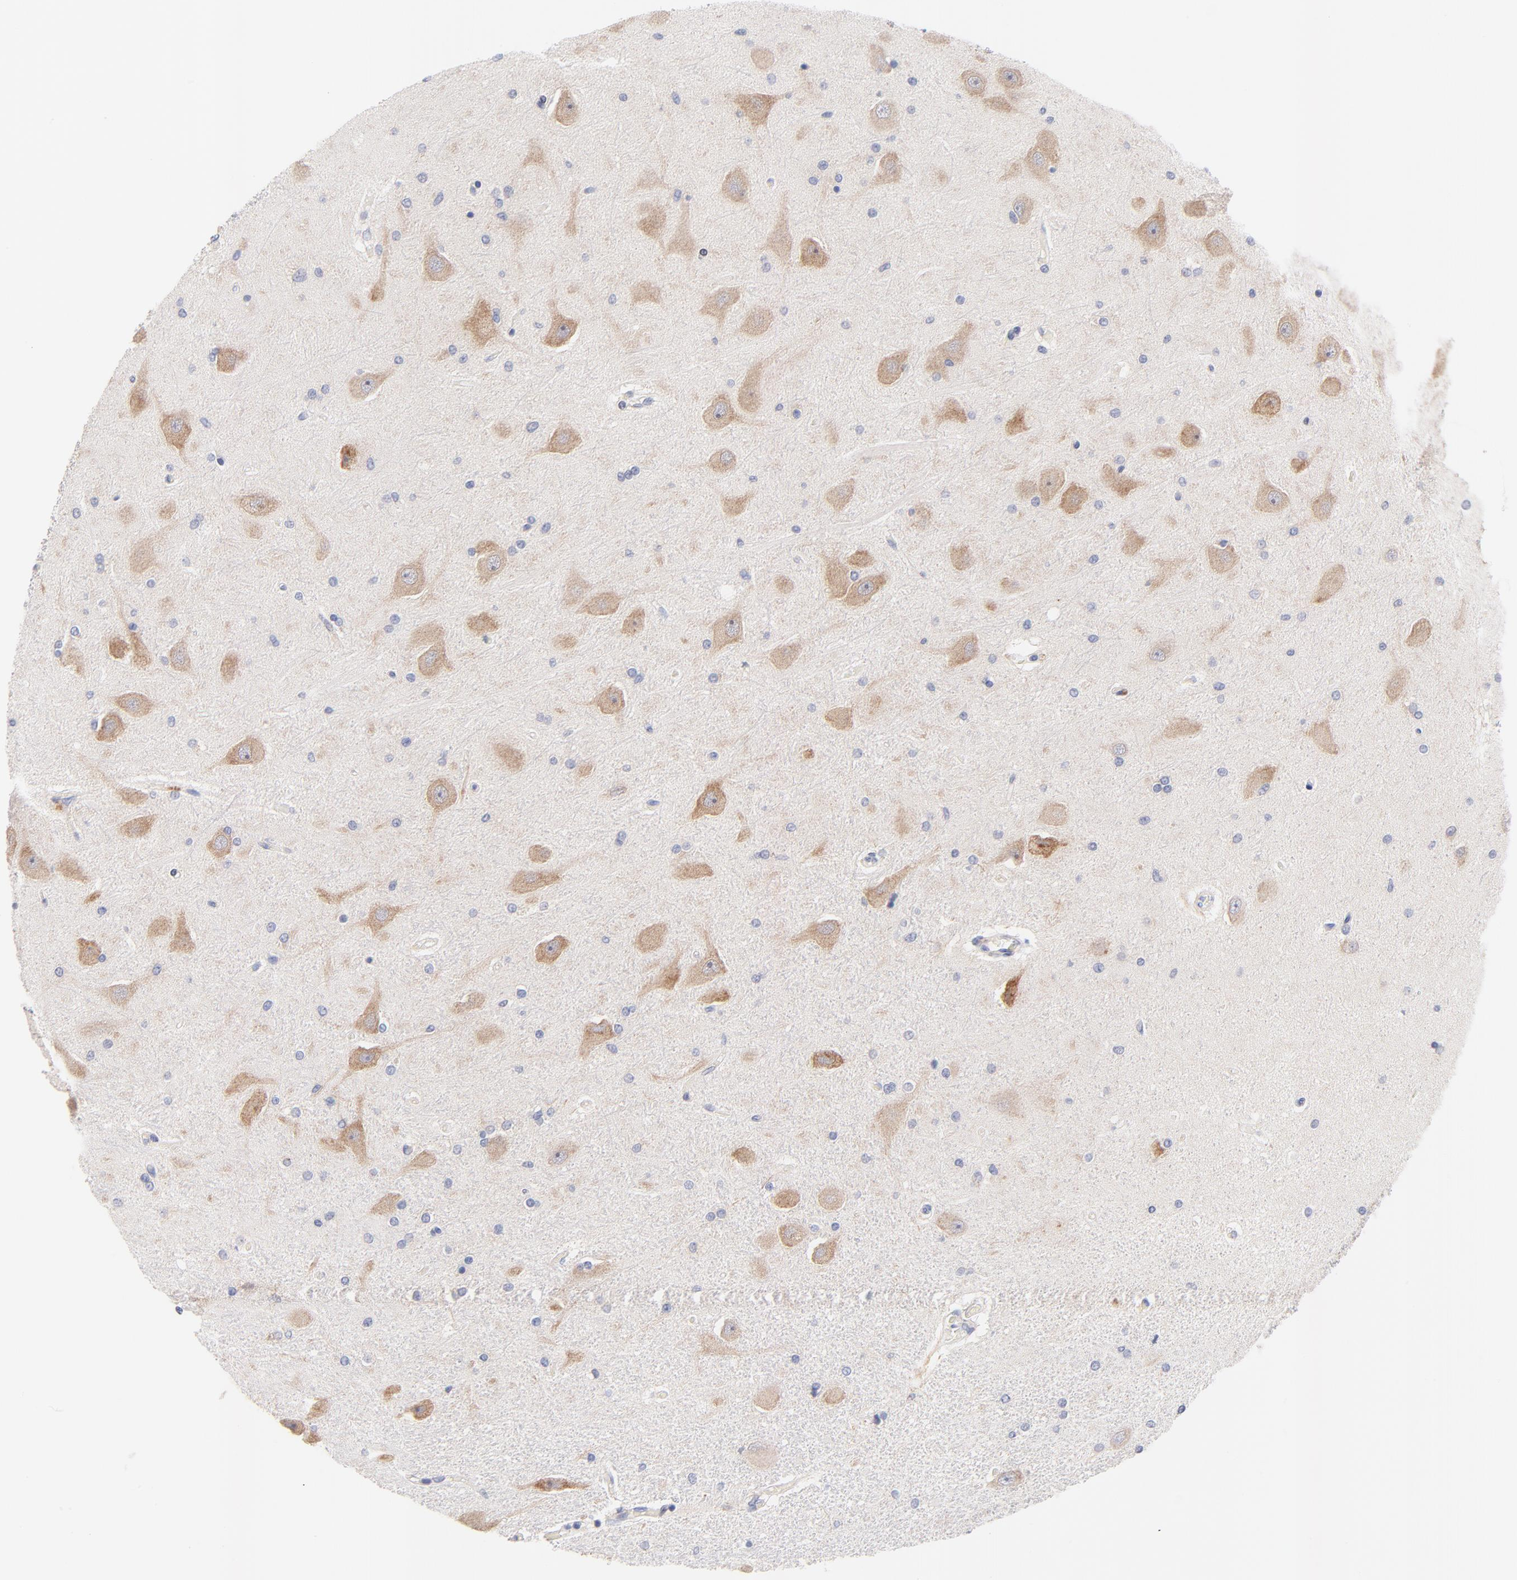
{"staining": {"intensity": "negative", "quantity": "none", "location": "none"}, "tissue": "hippocampus", "cell_type": "Glial cells", "image_type": "normal", "snomed": [{"axis": "morphology", "description": "Normal tissue, NOS"}, {"axis": "topography", "description": "Hippocampus"}], "caption": "Immunohistochemistry (IHC) of benign hippocampus demonstrates no staining in glial cells. (DAB immunohistochemistry (IHC) with hematoxylin counter stain).", "gene": "AFF2", "patient": {"sex": "female", "age": 54}}